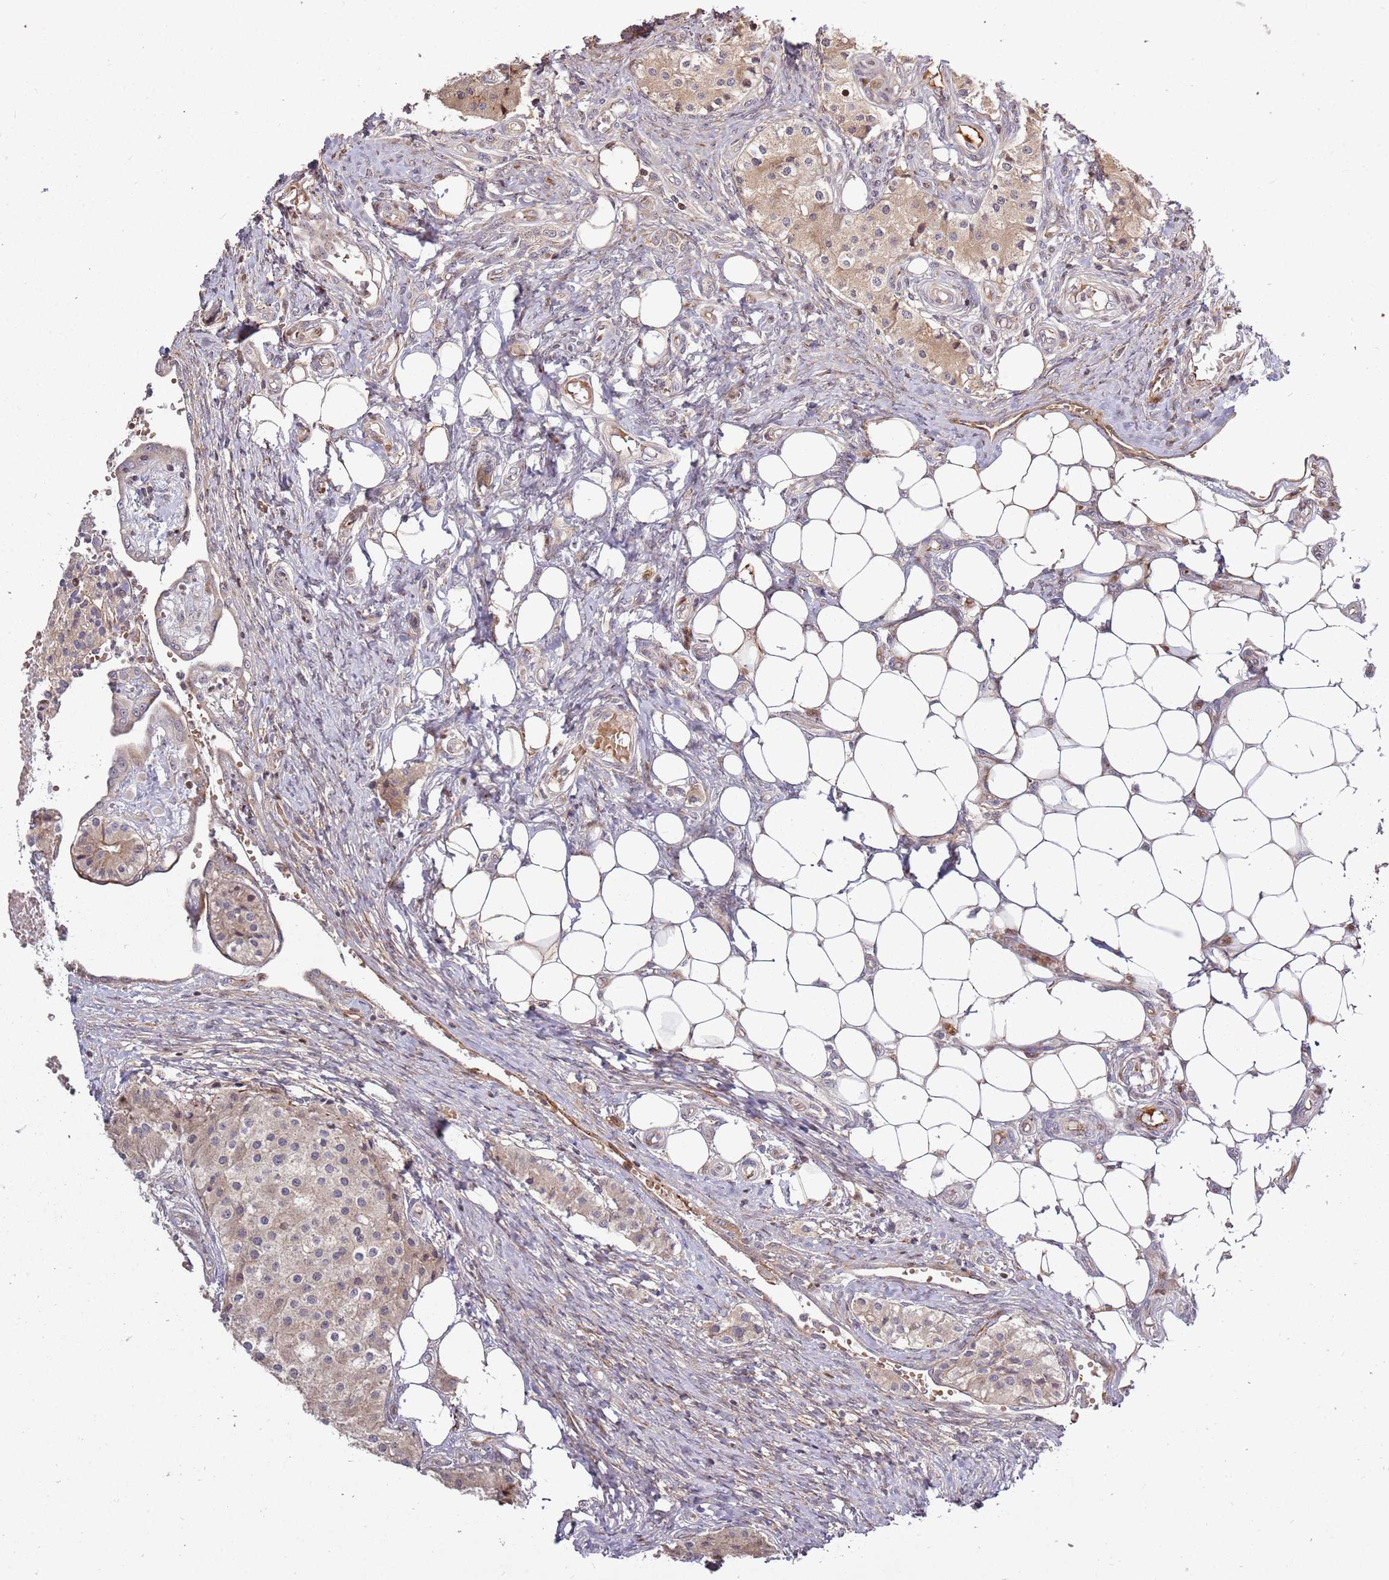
{"staining": {"intensity": "weak", "quantity": "25%-75%", "location": "cytoplasmic/membranous"}, "tissue": "carcinoid", "cell_type": "Tumor cells", "image_type": "cancer", "snomed": [{"axis": "morphology", "description": "Carcinoid, malignant, NOS"}, {"axis": "topography", "description": "Colon"}], "caption": "Protein expression analysis of carcinoid shows weak cytoplasmic/membranous positivity in approximately 25%-75% of tumor cells.", "gene": "RHBDL1", "patient": {"sex": "female", "age": 52}}